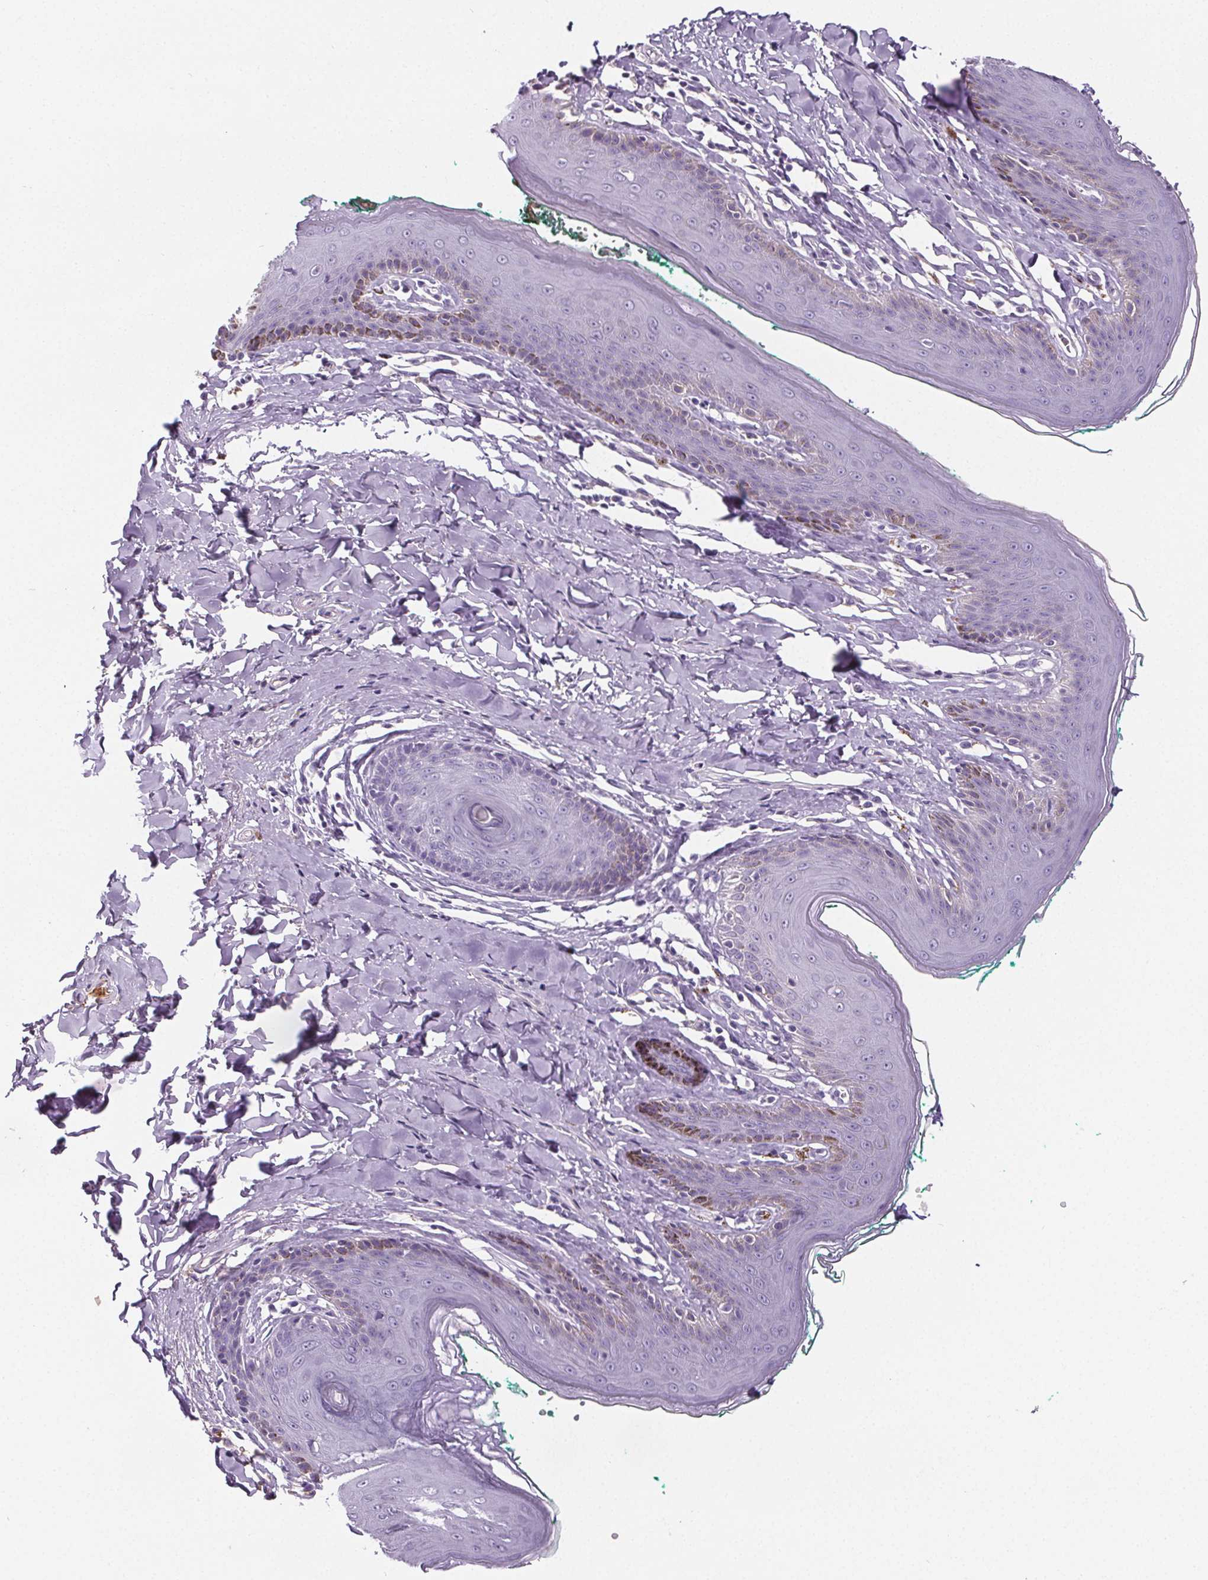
{"staining": {"intensity": "moderate", "quantity": "<25%", "location": "cytoplasmic/membranous"}, "tissue": "skin", "cell_type": "Epidermal cells", "image_type": "normal", "snomed": [{"axis": "morphology", "description": "Normal tissue, NOS"}, {"axis": "topography", "description": "Vulva"}, {"axis": "topography", "description": "Peripheral nerve tissue"}], "caption": "Immunohistochemical staining of unremarkable skin exhibits low levels of moderate cytoplasmic/membranous positivity in approximately <25% of epidermal cells.", "gene": "CD5L", "patient": {"sex": "female", "age": 66}}